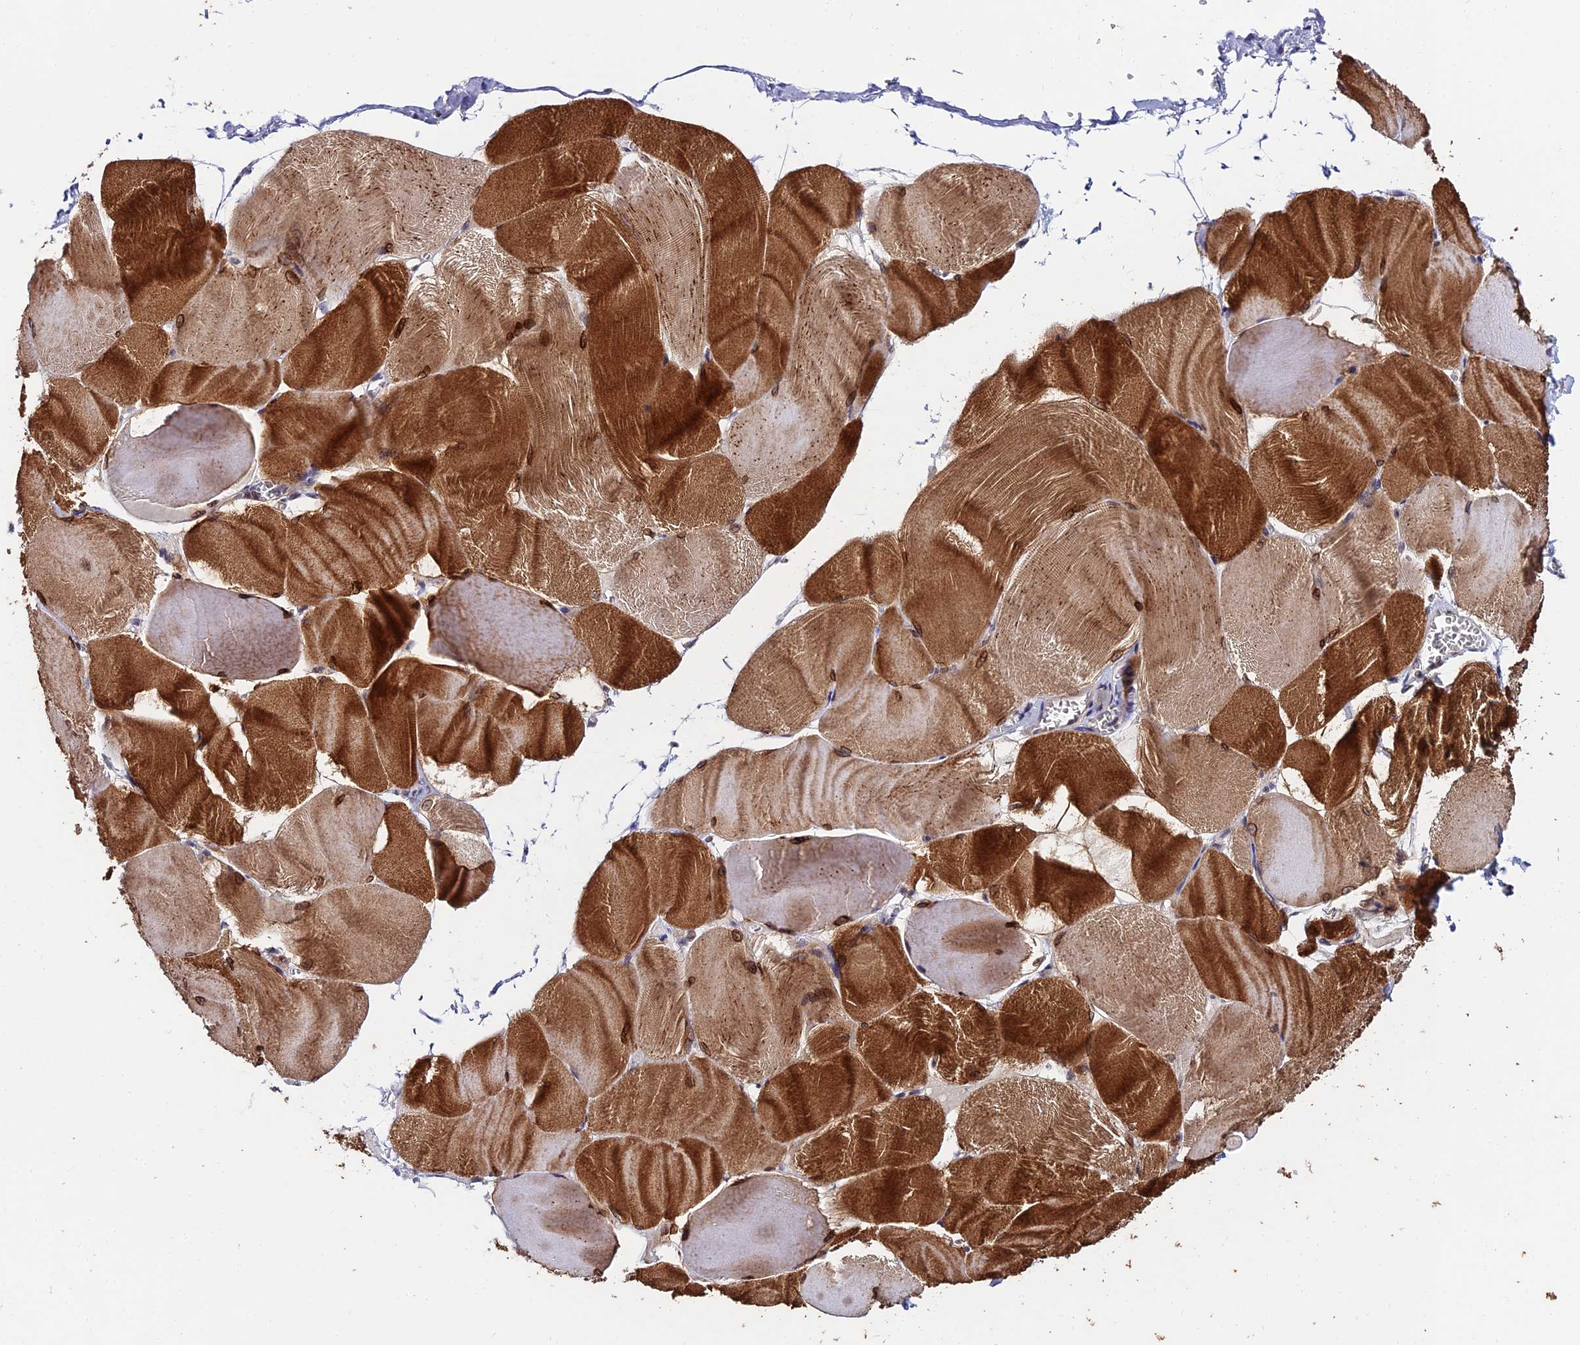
{"staining": {"intensity": "strong", "quantity": ">75%", "location": "cytoplasmic/membranous"}, "tissue": "skeletal muscle", "cell_type": "Myocytes", "image_type": "normal", "snomed": [{"axis": "morphology", "description": "Normal tissue, NOS"}, {"axis": "morphology", "description": "Basal cell carcinoma"}, {"axis": "topography", "description": "Skeletal muscle"}], "caption": "Benign skeletal muscle displays strong cytoplasmic/membranous positivity in approximately >75% of myocytes, visualized by immunohistochemistry.", "gene": "CDNF", "patient": {"sex": "female", "age": 64}}